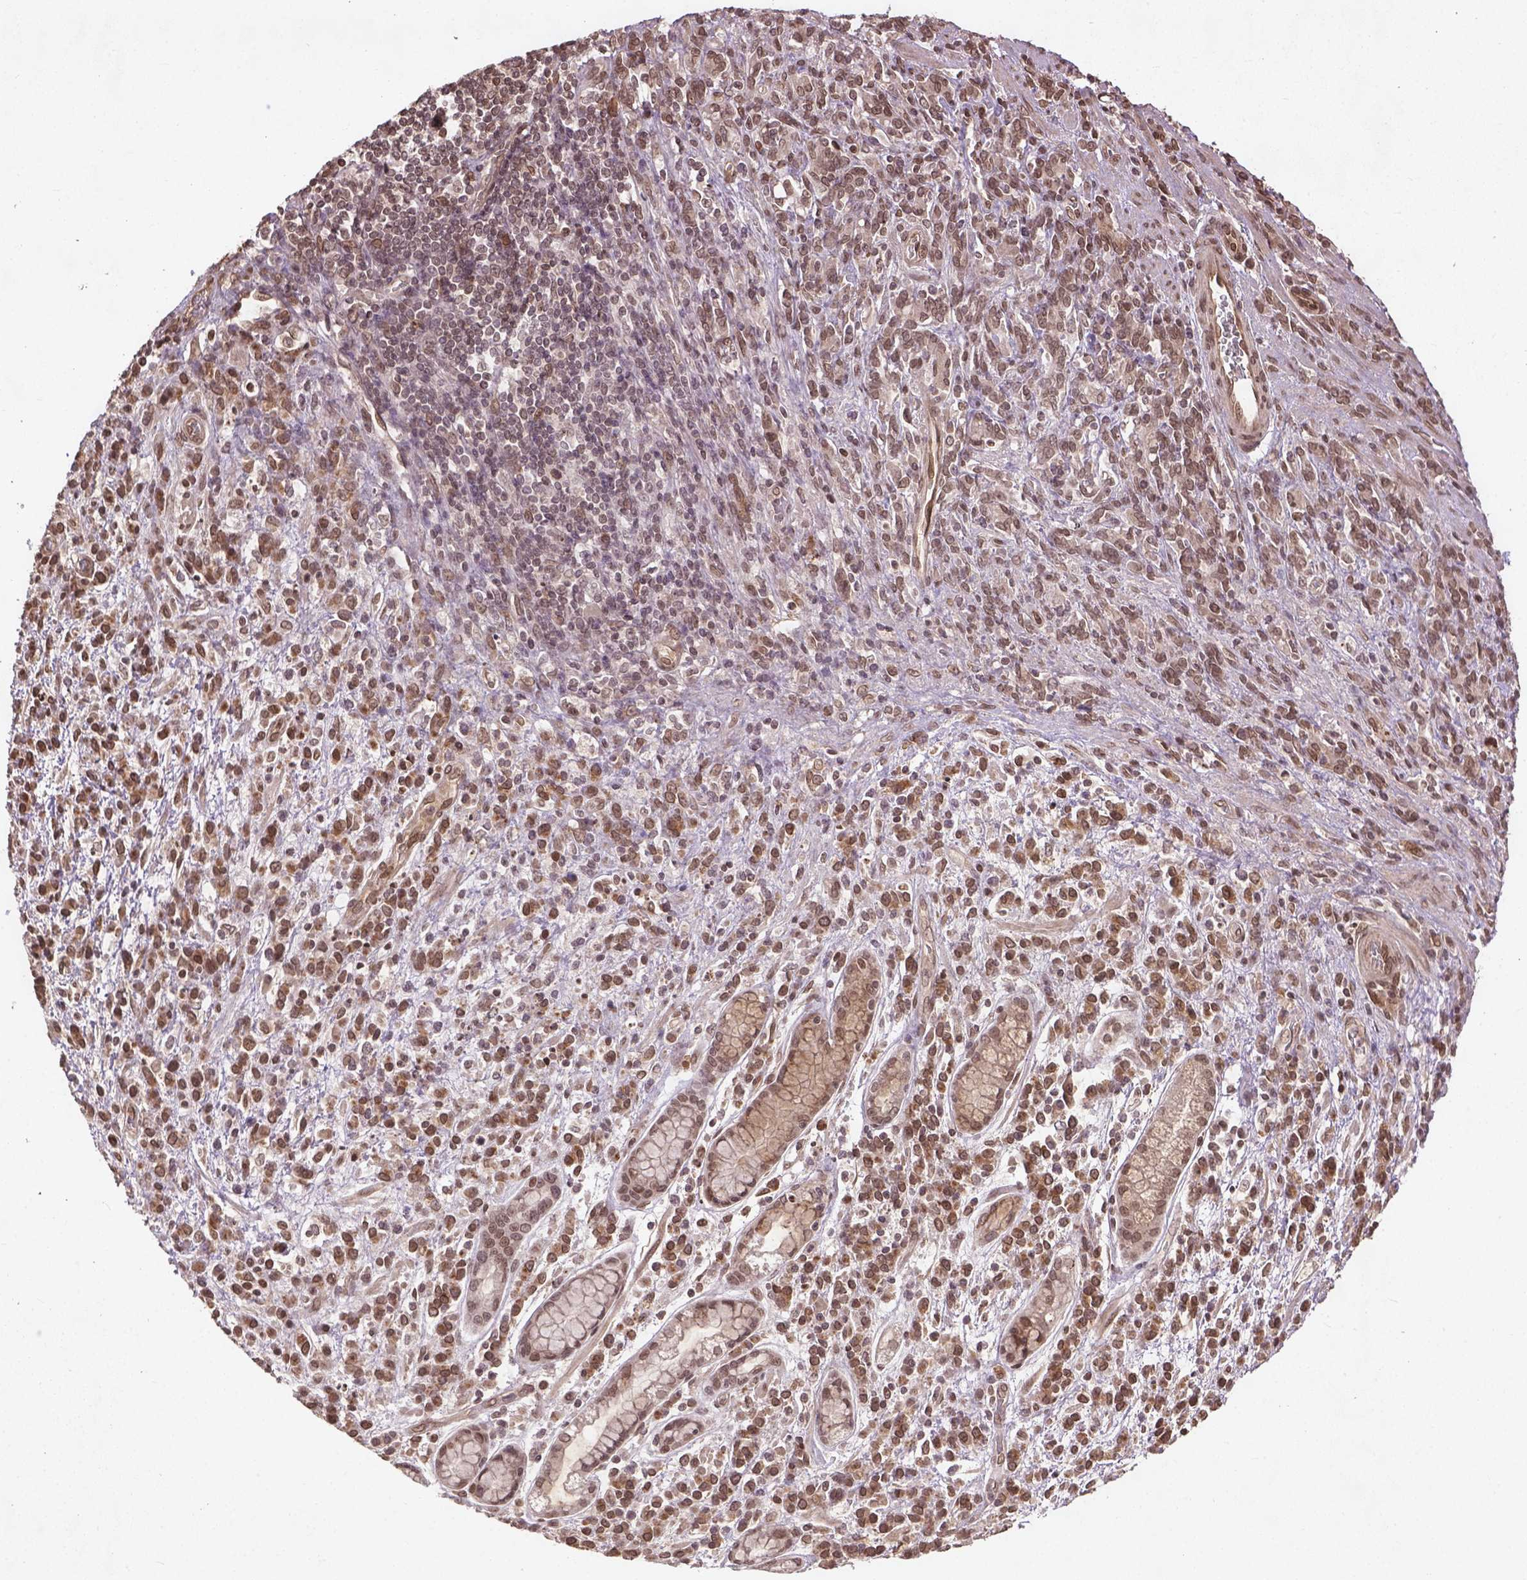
{"staining": {"intensity": "moderate", "quantity": ">75%", "location": "nuclear"}, "tissue": "stomach cancer", "cell_type": "Tumor cells", "image_type": "cancer", "snomed": [{"axis": "morphology", "description": "Adenocarcinoma, NOS"}, {"axis": "topography", "description": "Stomach"}], "caption": "Tumor cells exhibit medium levels of moderate nuclear positivity in about >75% of cells in stomach cancer (adenocarcinoma).", "gene": "BANF1", "patient": {"sex": "female", "age": 57}}